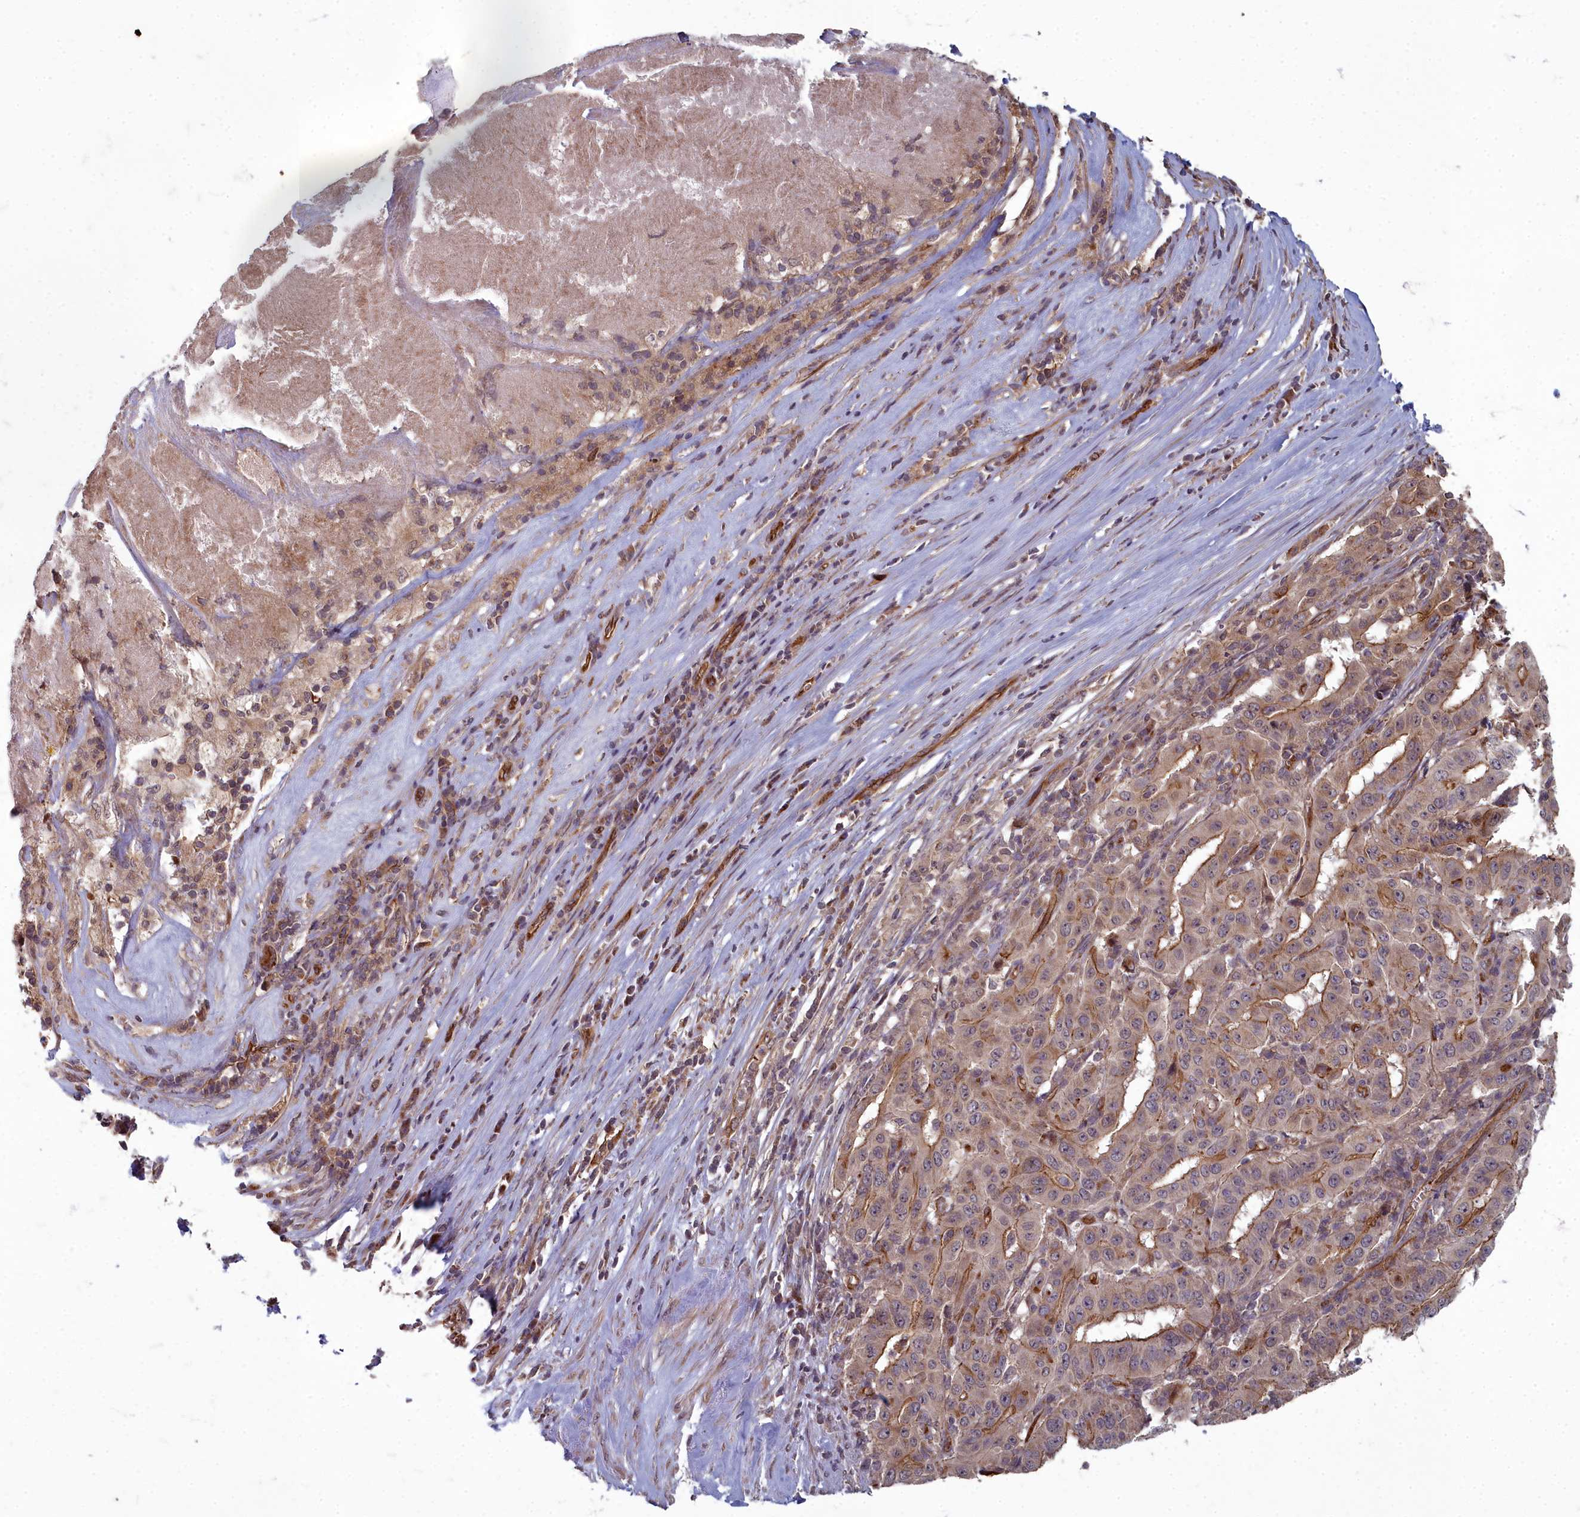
{"staining": {"intensity": "moderate", "quantity": ">75%", "location": "cytoplasmic/membranous"}, "tissue": "pancreatic cancer", "cell_type": "Tumor cells", "image_type": "cancer", "snomed": [{"axis": "morphology", "description": "Adenocarcinoma, NOS"}, {"axis": "topography", "description": "Pancreas"}], "caption": "An immunohistochemistry micrograph of tumor tissue is shown. Protein staining in brown shows moderate cytoplasmic/membranous positivity in adenocarcinoma (pancreatic) within tumor cells.", "gene": "TSPYL4", "patient": {"sex": "male", "age": 63}}